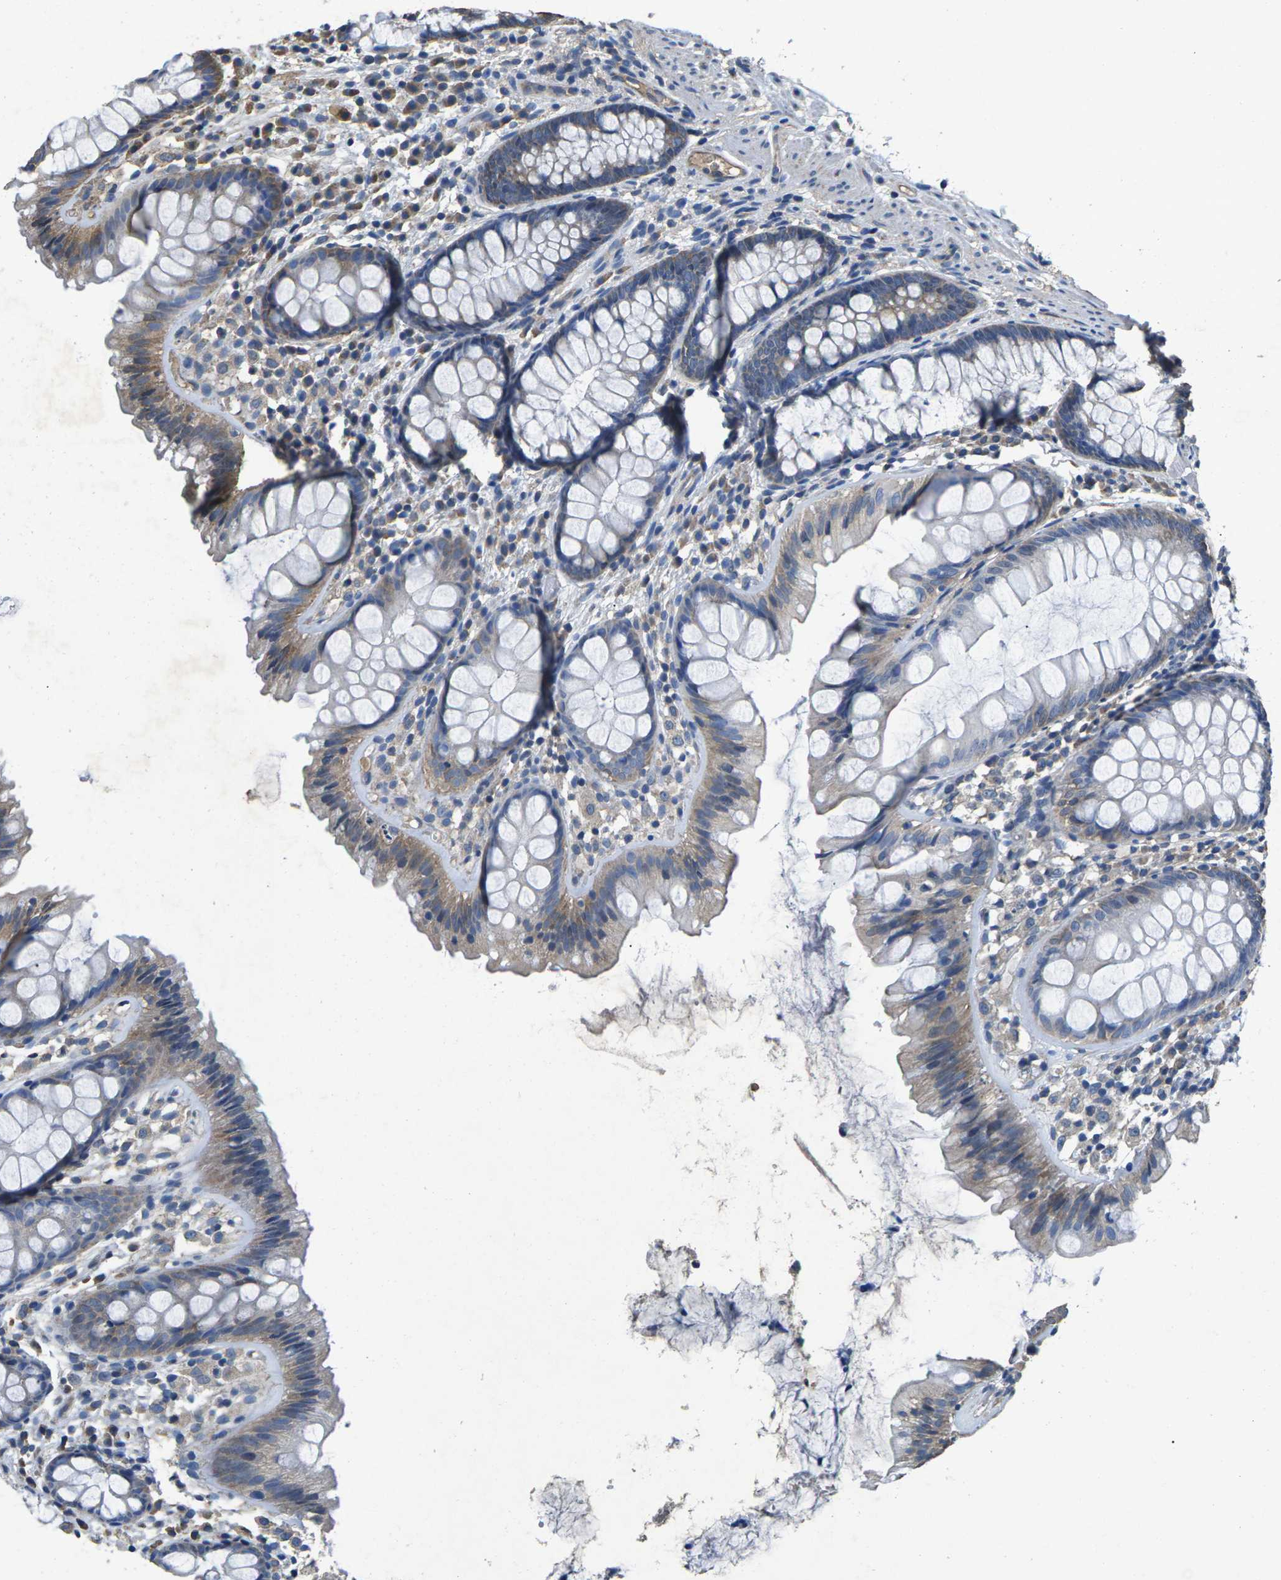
{"staining": {"intensity": "weak", "quantity": ">75%", "location": "cytoplasmic/membranous"}, "tissue": "colon", "cell_type": "Endothelial cells", "image_type": "normal", "snomed": [{"axis": "morphology", "description": "Normal tissue, NOS"}, {"axis": "topography", "description": "Colon"}], "caption": "Immunohistochemistry of benign human colon reveals low levels of weak cytoplasmic/membranous expression in about >75% of endothelial cells. (Brightfield microscopy of DAB IHC at high magnification).", "gene": "B4GAT1", "patient": {"sex": "female", "age": 56}}